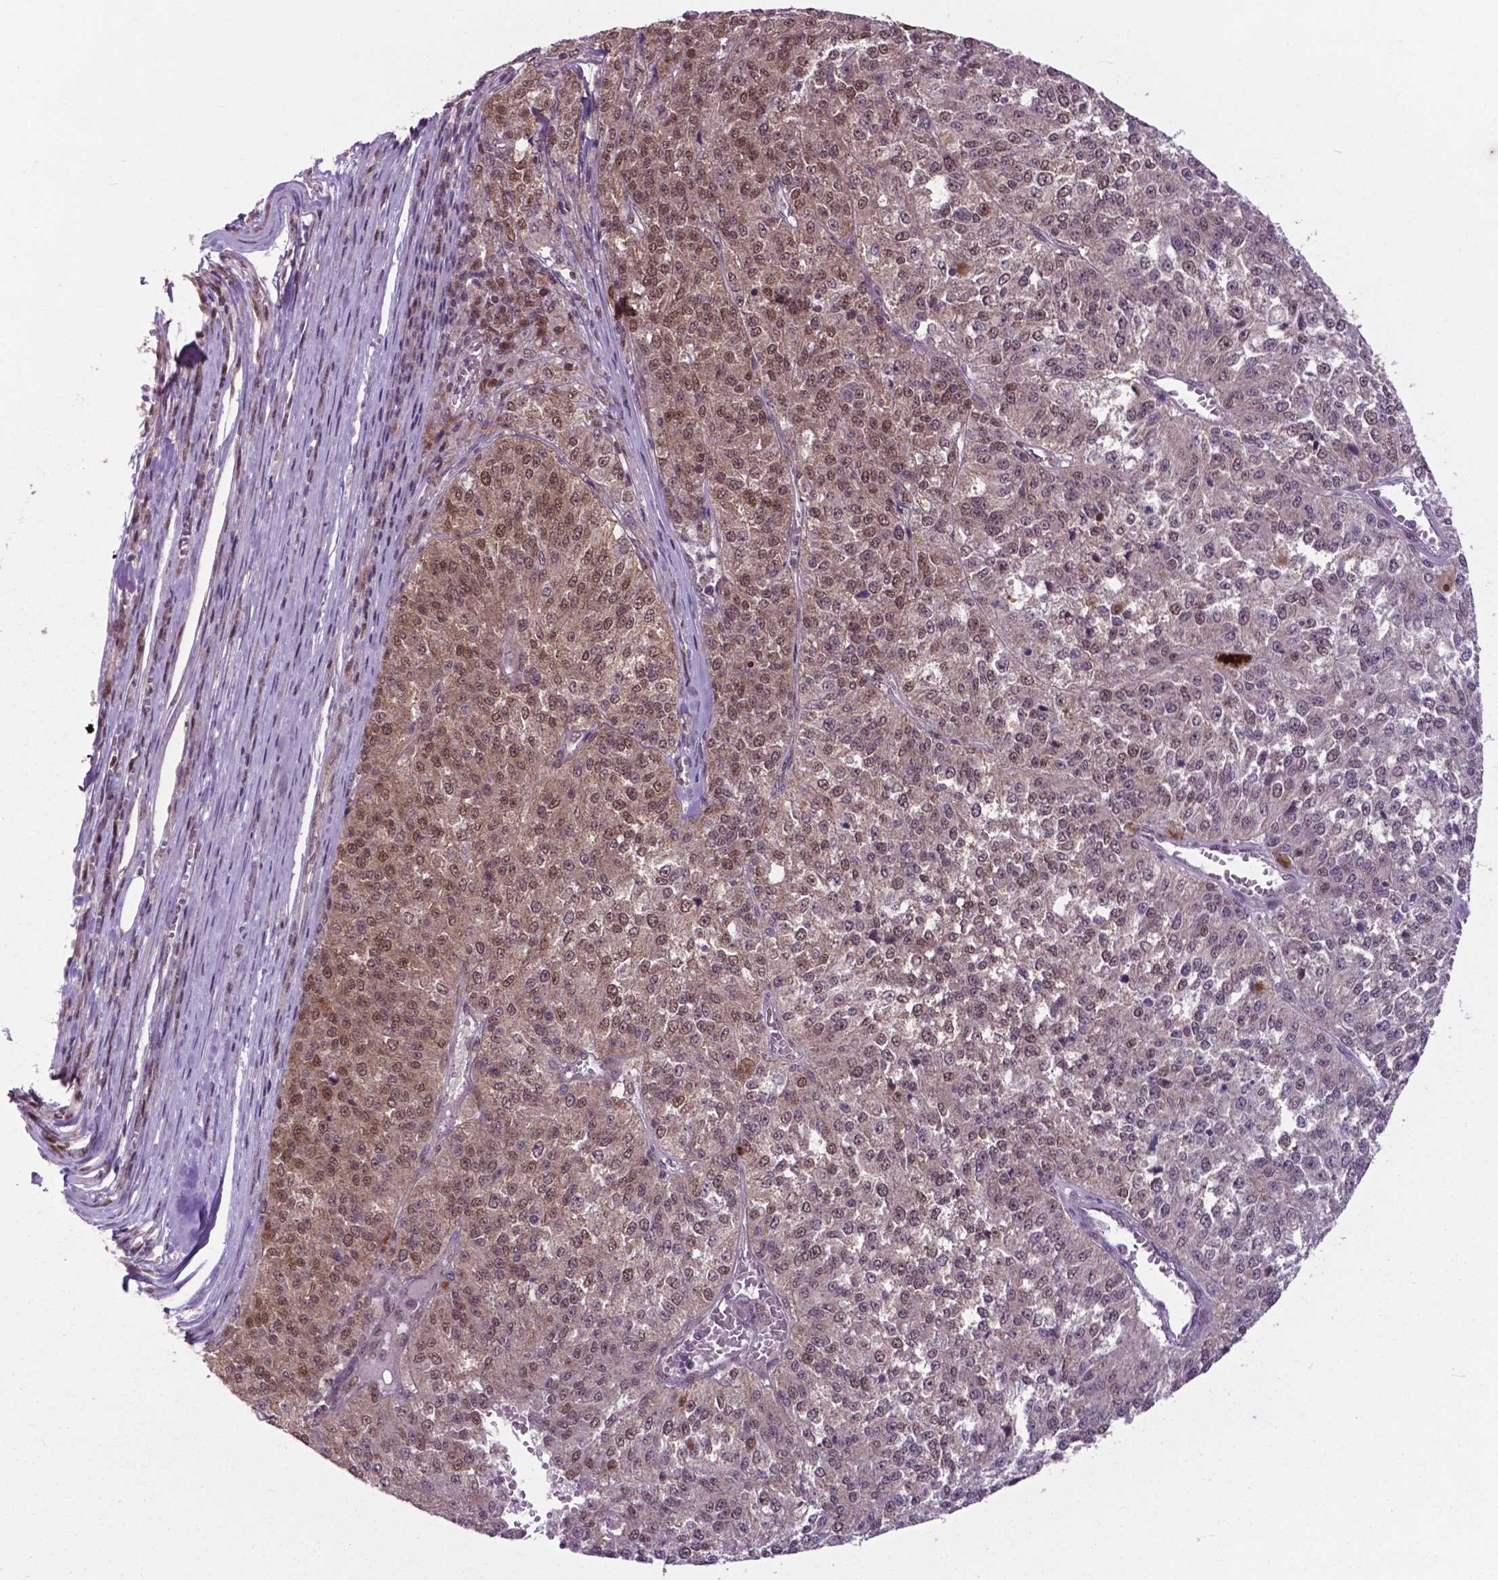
{"staining": {"intensity": "moderate", "quantity": "25%-75%", "location": "nuclear"}, "tissue": "melanoma", "cell_type": "Tumor cells", "image_type": "cancer", "snomed": [{"axis": "morphology", "description": "Malignant melanoma, Metastatic site"}, {"axis": "topography", "description": "Lymph node"}], "caption": "Protein expression analysis of human malignant melanoma (metastatic site) reveals moderate nuclear expression in about 25%-75% of tumor cells.", "gene": "FAF1", "patient": {"sex": "female", "age": 64}}